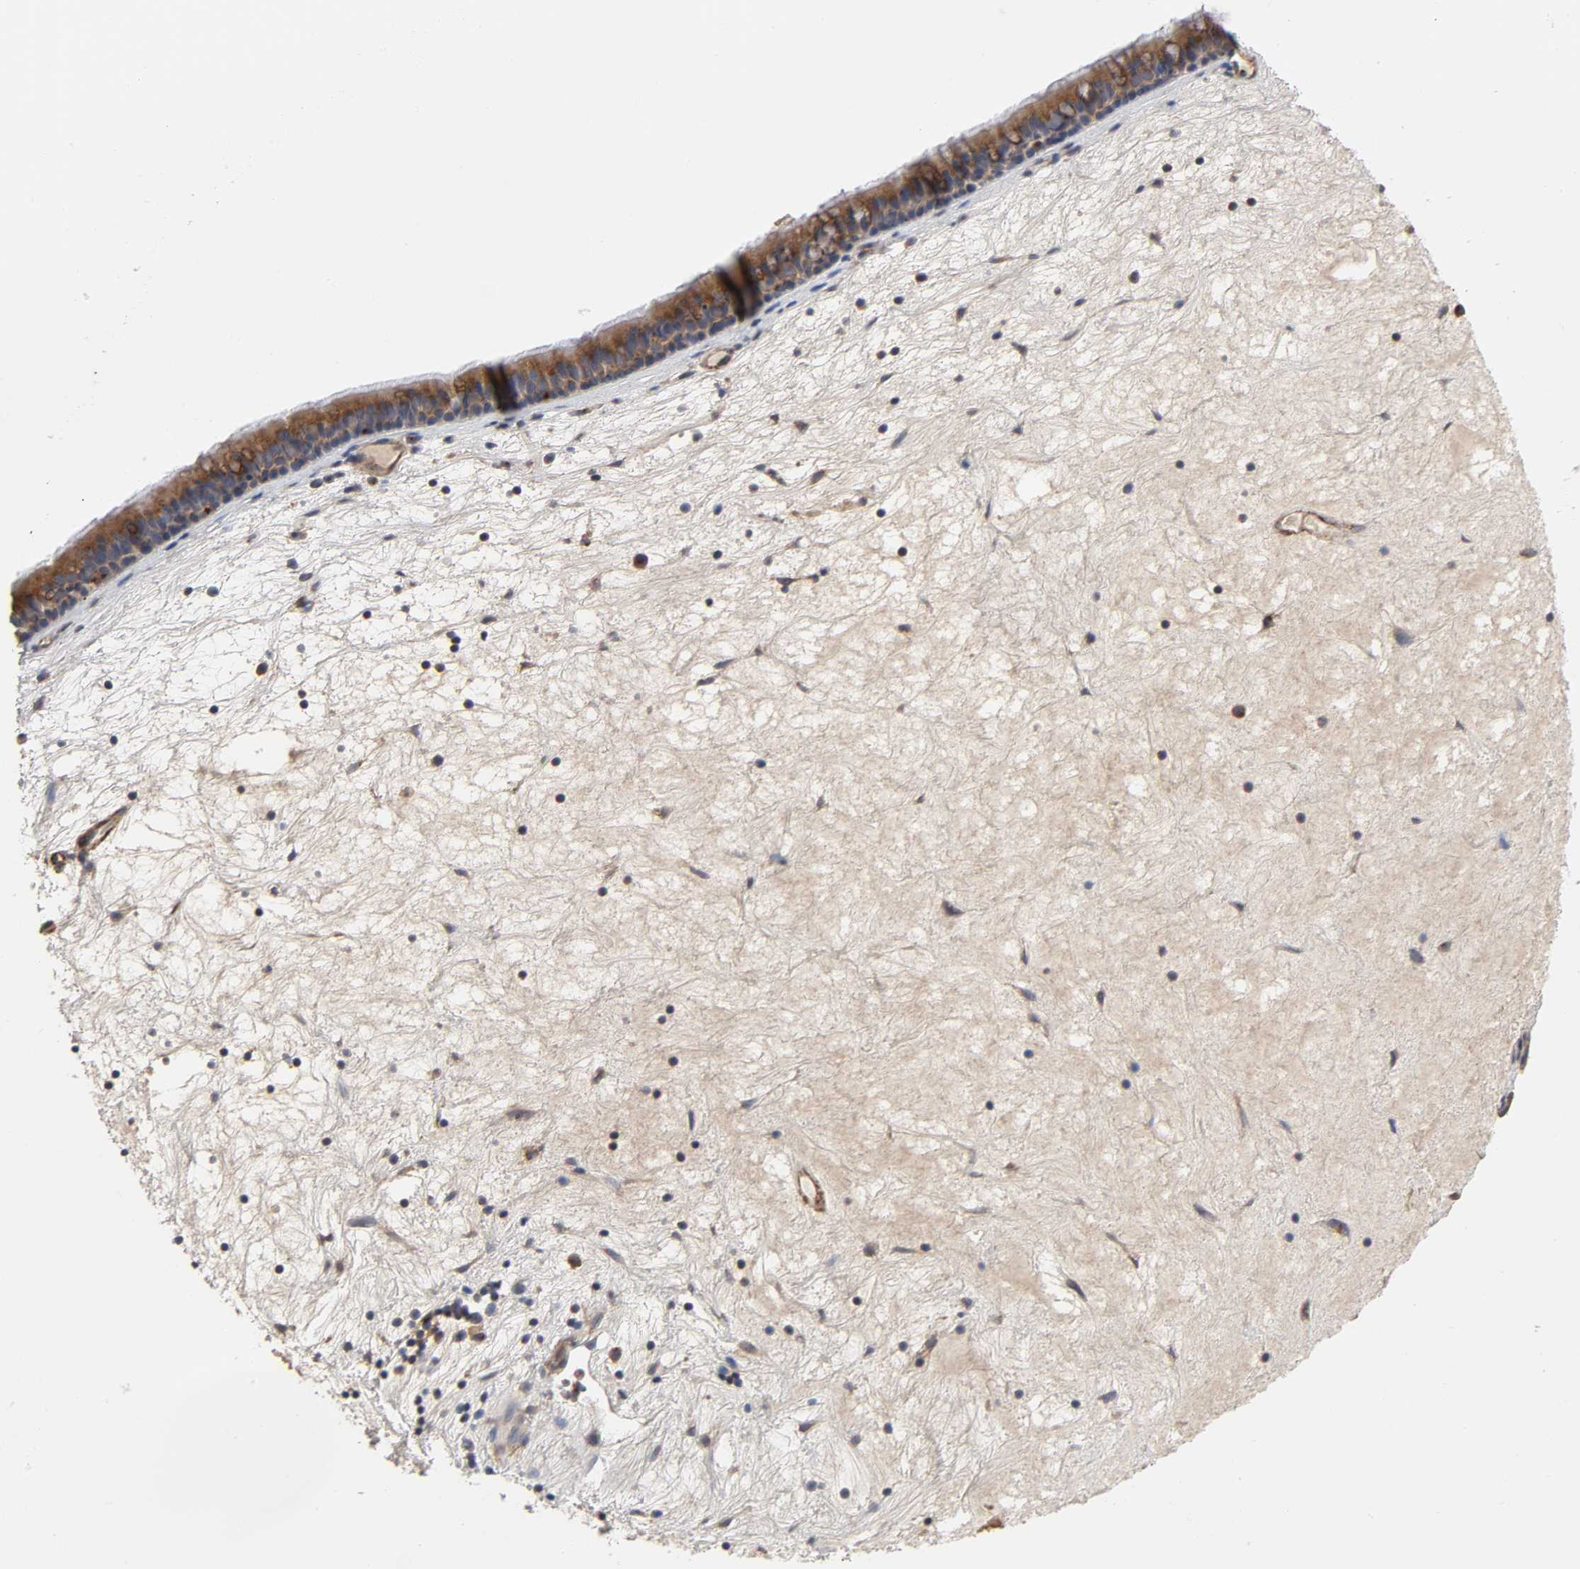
{"staining": {"intensity": "strong", "quantity": ">75%", "location": "cytoplasmic/membranous"}, "tissue": "nasopharynx", "cell_type": "Respiratory epithelial cells", "image_type": "normal", "snomed": [{"axis": "morphology", "description": "Normal tissue, NOS"}, {"axis": "topography", "description": "Nasopharynx"}], "caption": "This histopathology image shows unremarkable nasopharynx stained with immunohistochemistry to label a protein in brown. The cytoplasmic/membranous of respiratory epithelial cells show strong positivity for the protein. Nuclei are counter-stained blue.", "gene": "GNPTG", "patient": {"sex": "female", "age": 78}}